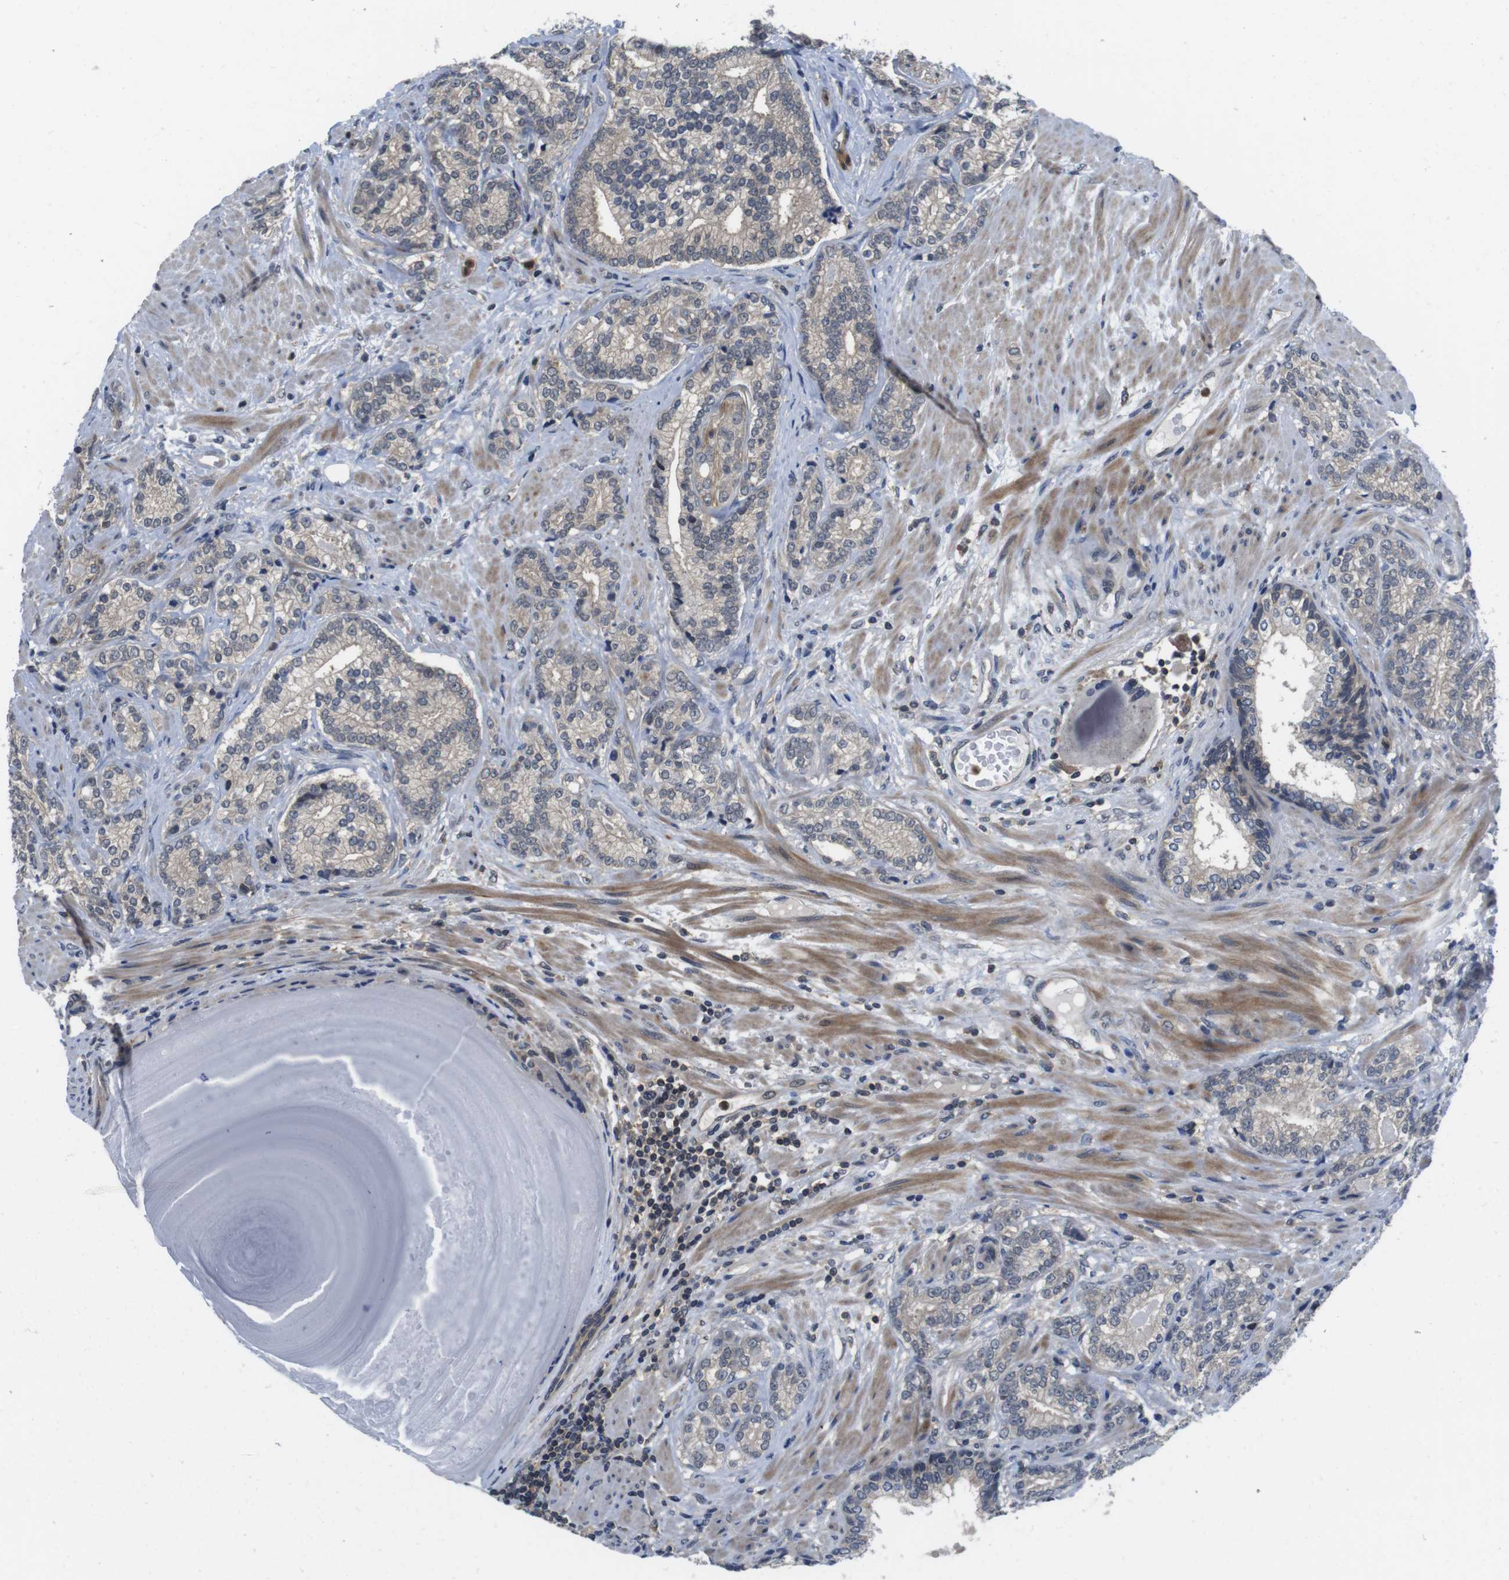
{"staining": {"intensity": "weak", "quantity": "25%-75%", "location": "cytoplasmic/membranous"}, "tissue": "prostate cancer", "cell_type": "Tumor cells", "image_type": "cancer", "snomed": [{"axis": "morphology", "description": "Adenocarcinoma, High grade"}, {"axis": "topography", "description": "Prostate"}], "caption": "Protein staining of prostate adenocarcinoma (high-grade) tissue reveals weak cytoplasmic/membranous positivity in about 25%-75% of tumor cells.", "gene": "FADD", "patient": {"sex": "male", "age": 61}}